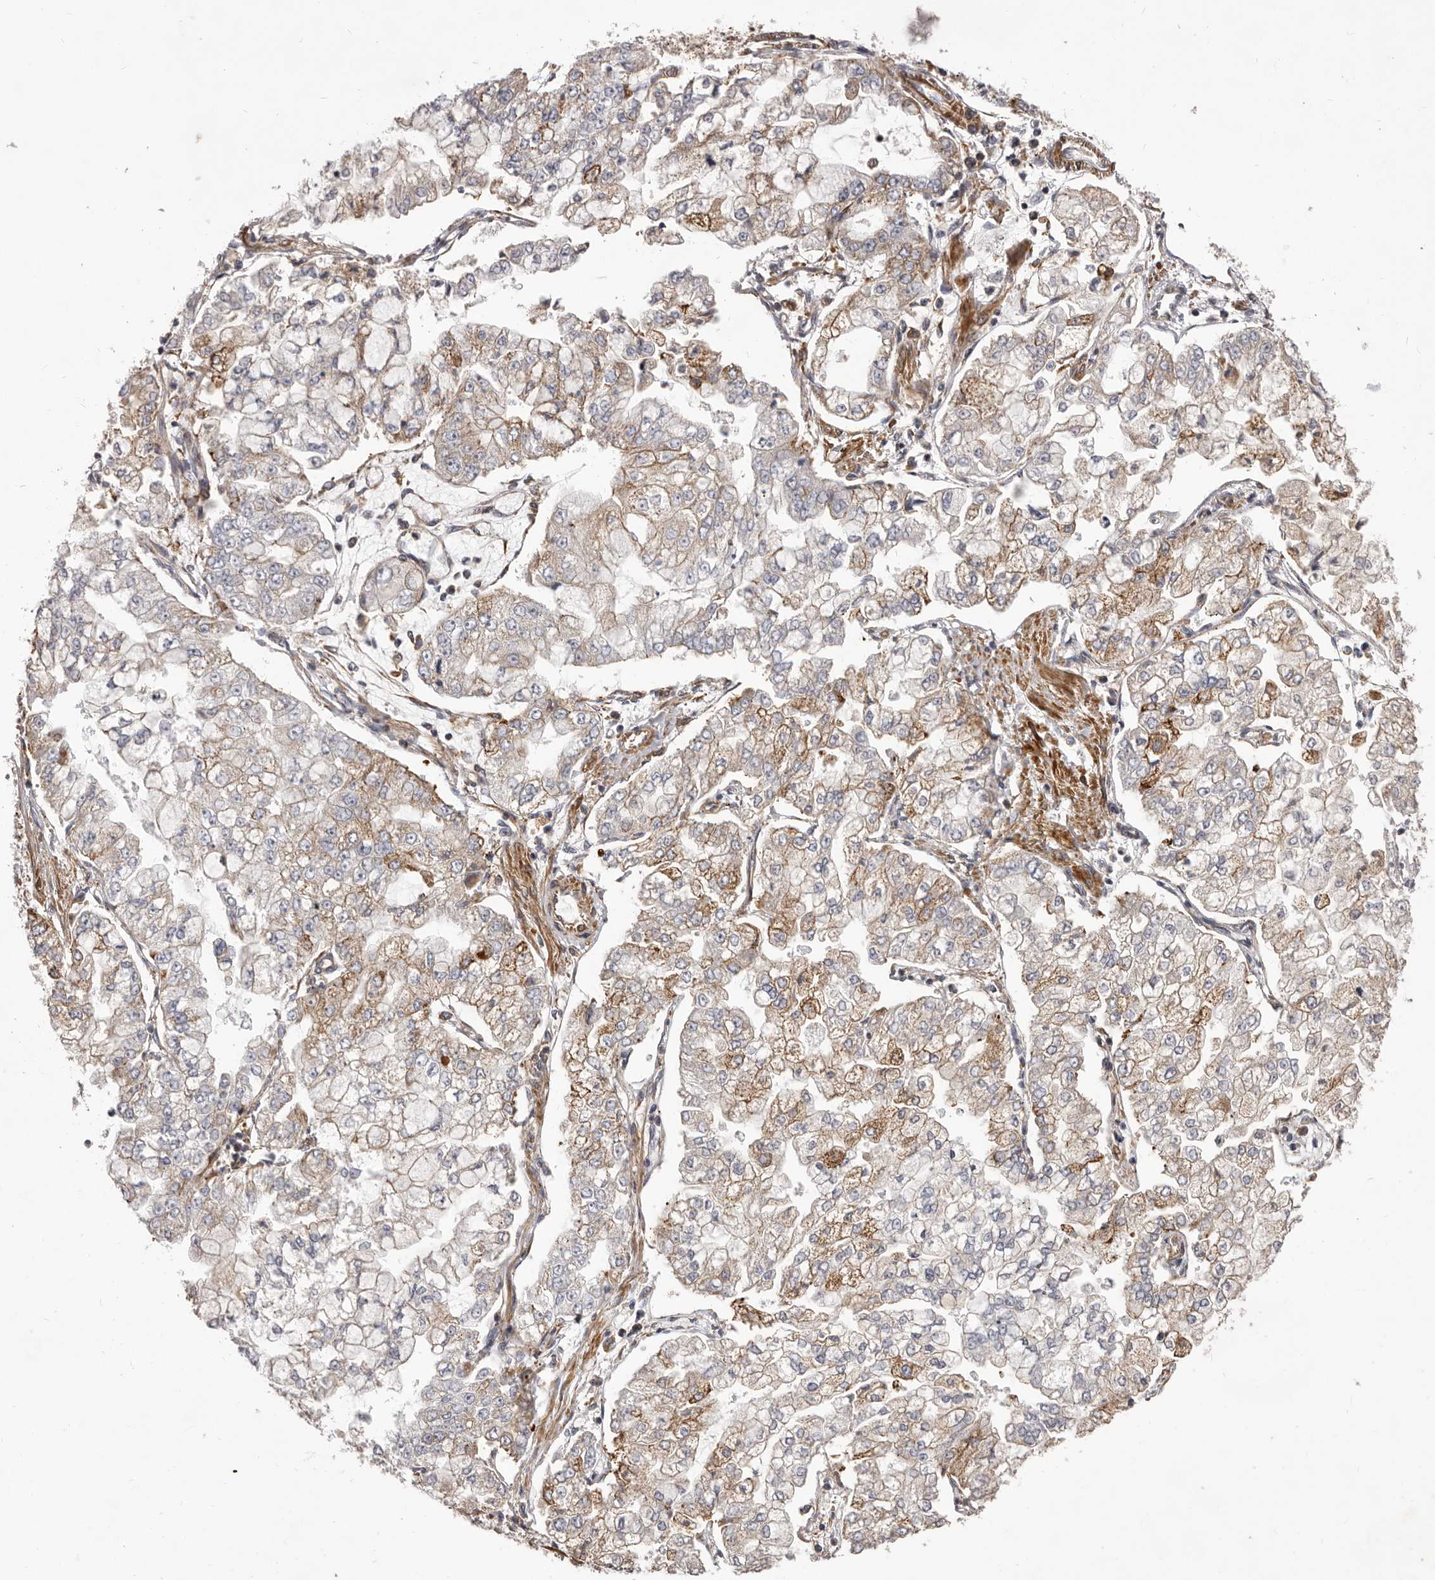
{"staining": {"intensity": "moderate", "quantity": "25%-75%", "location": "cytoplasmic/membranous"}, "tissue": "stomach cancer", "cell_type": "Tumor cells", "image_type": "cancer", "snomed": [{"axis": "morphology", "description": "Adenocarcinoma, NOS"}, {"axis": "topography", "description": "Stomach"}], "caption": "The histopathology image reveals a brown stain indicating the presence of a protein in the cytoplasmic/membranous of tumor cells in stomach cancer.", "gene": "ALPK1", "patient": {"sex": "male", "age": 76}}